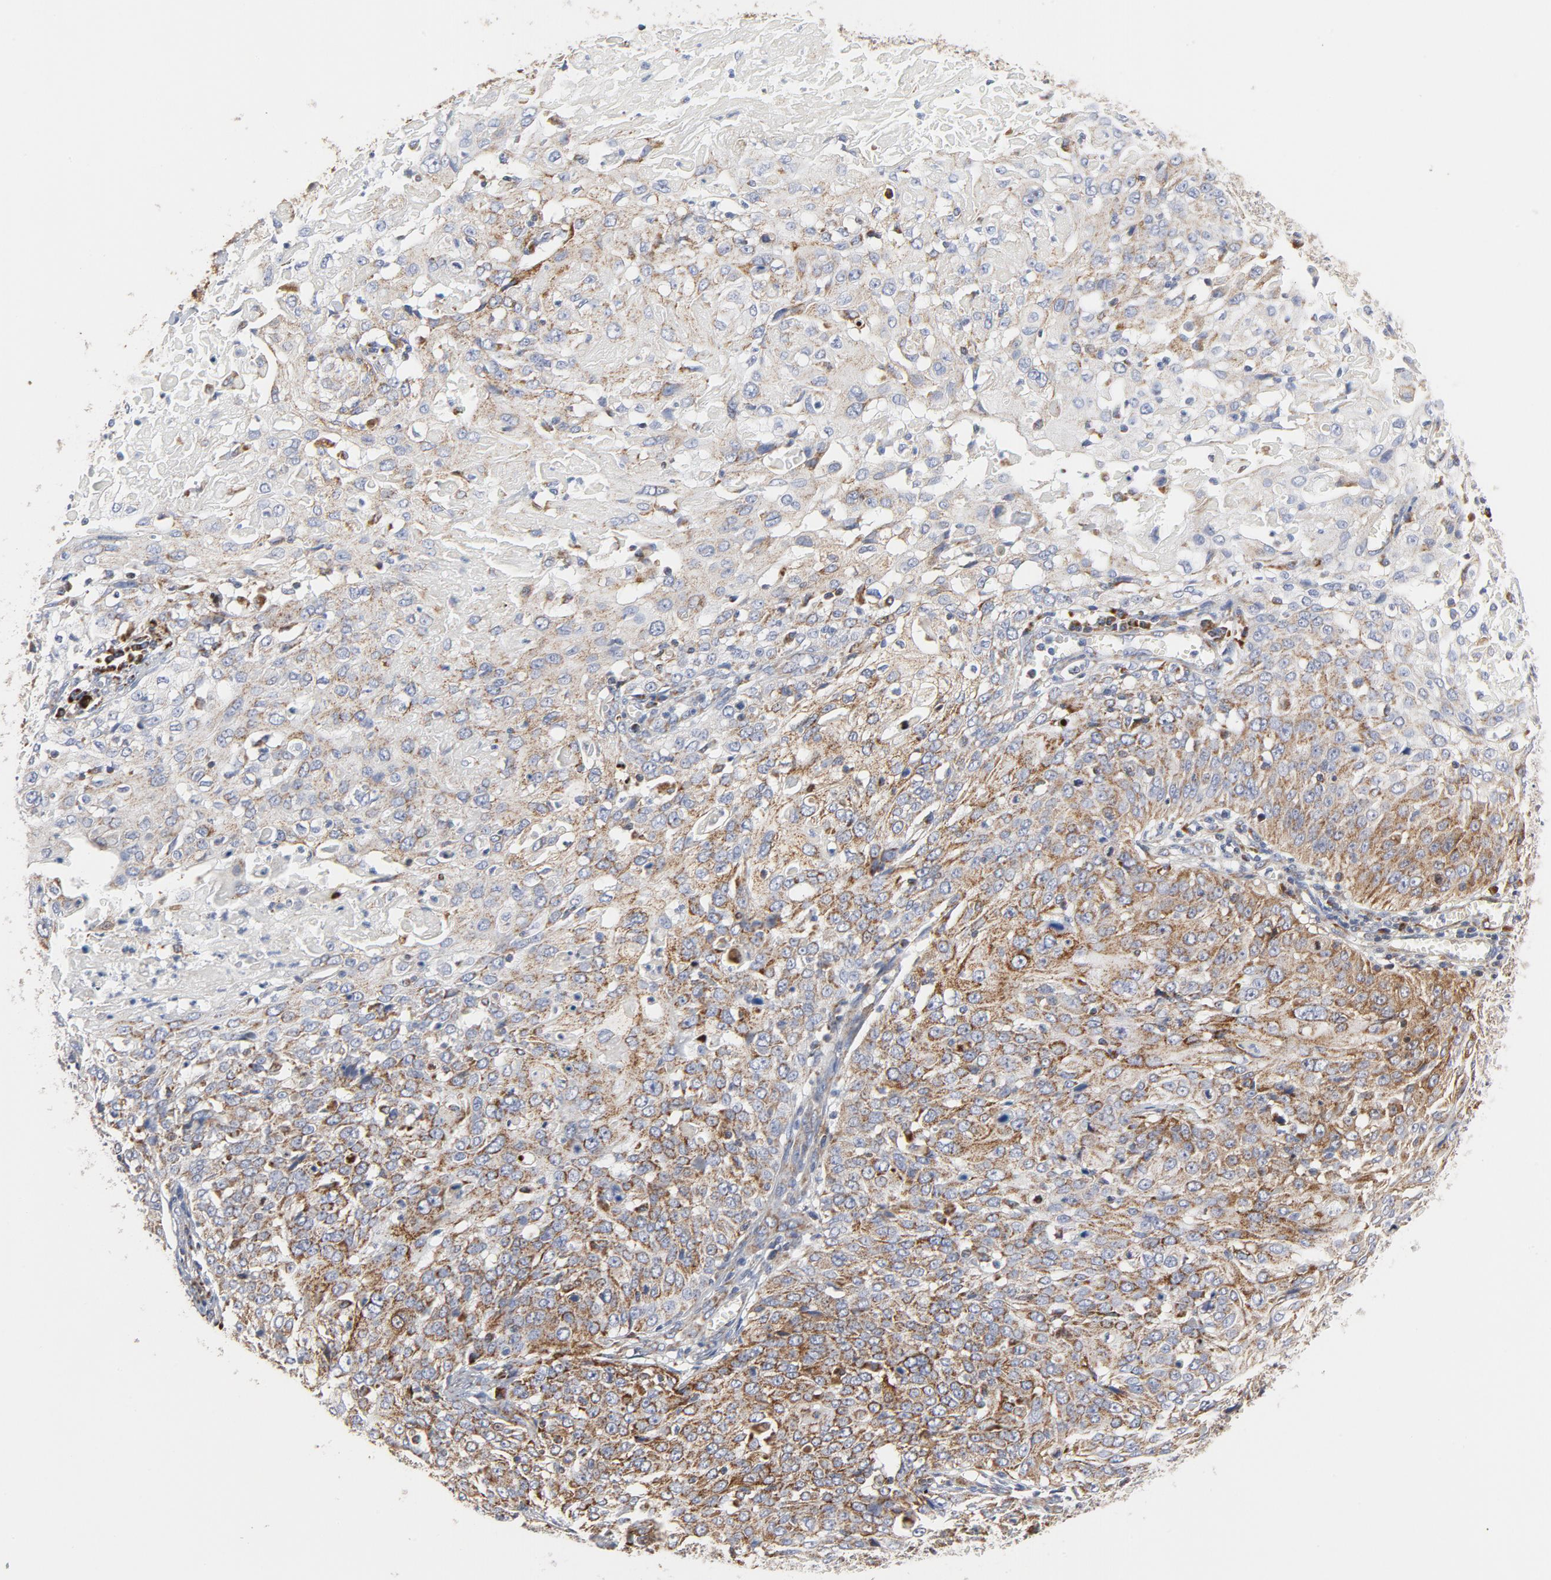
{"staining": {"intensity": "moderate", "quantity": ">75%", "location": "cytoplasmic/membranous"}, "tissue": "cervical cancer", "cell_type": "Tumor cells", "image_type": "cancer", "snomed": [{"axis": "morphology", "description": "Squamous cell carcinoma, NOS"}, {"axis": "topography", "description": "Cervix"}], "caption": "Squamous cell carcinoma (cervical) was stained to show a protein in brown. There is medium levels of moderate cytoplasmic/membranous positivity in about >75% of tumor cells. (brown staining indicates protein expression, while blue staining denotes nuclei).", "gene": "CYCS", "patient": {"sex": "female", "age": 39}}